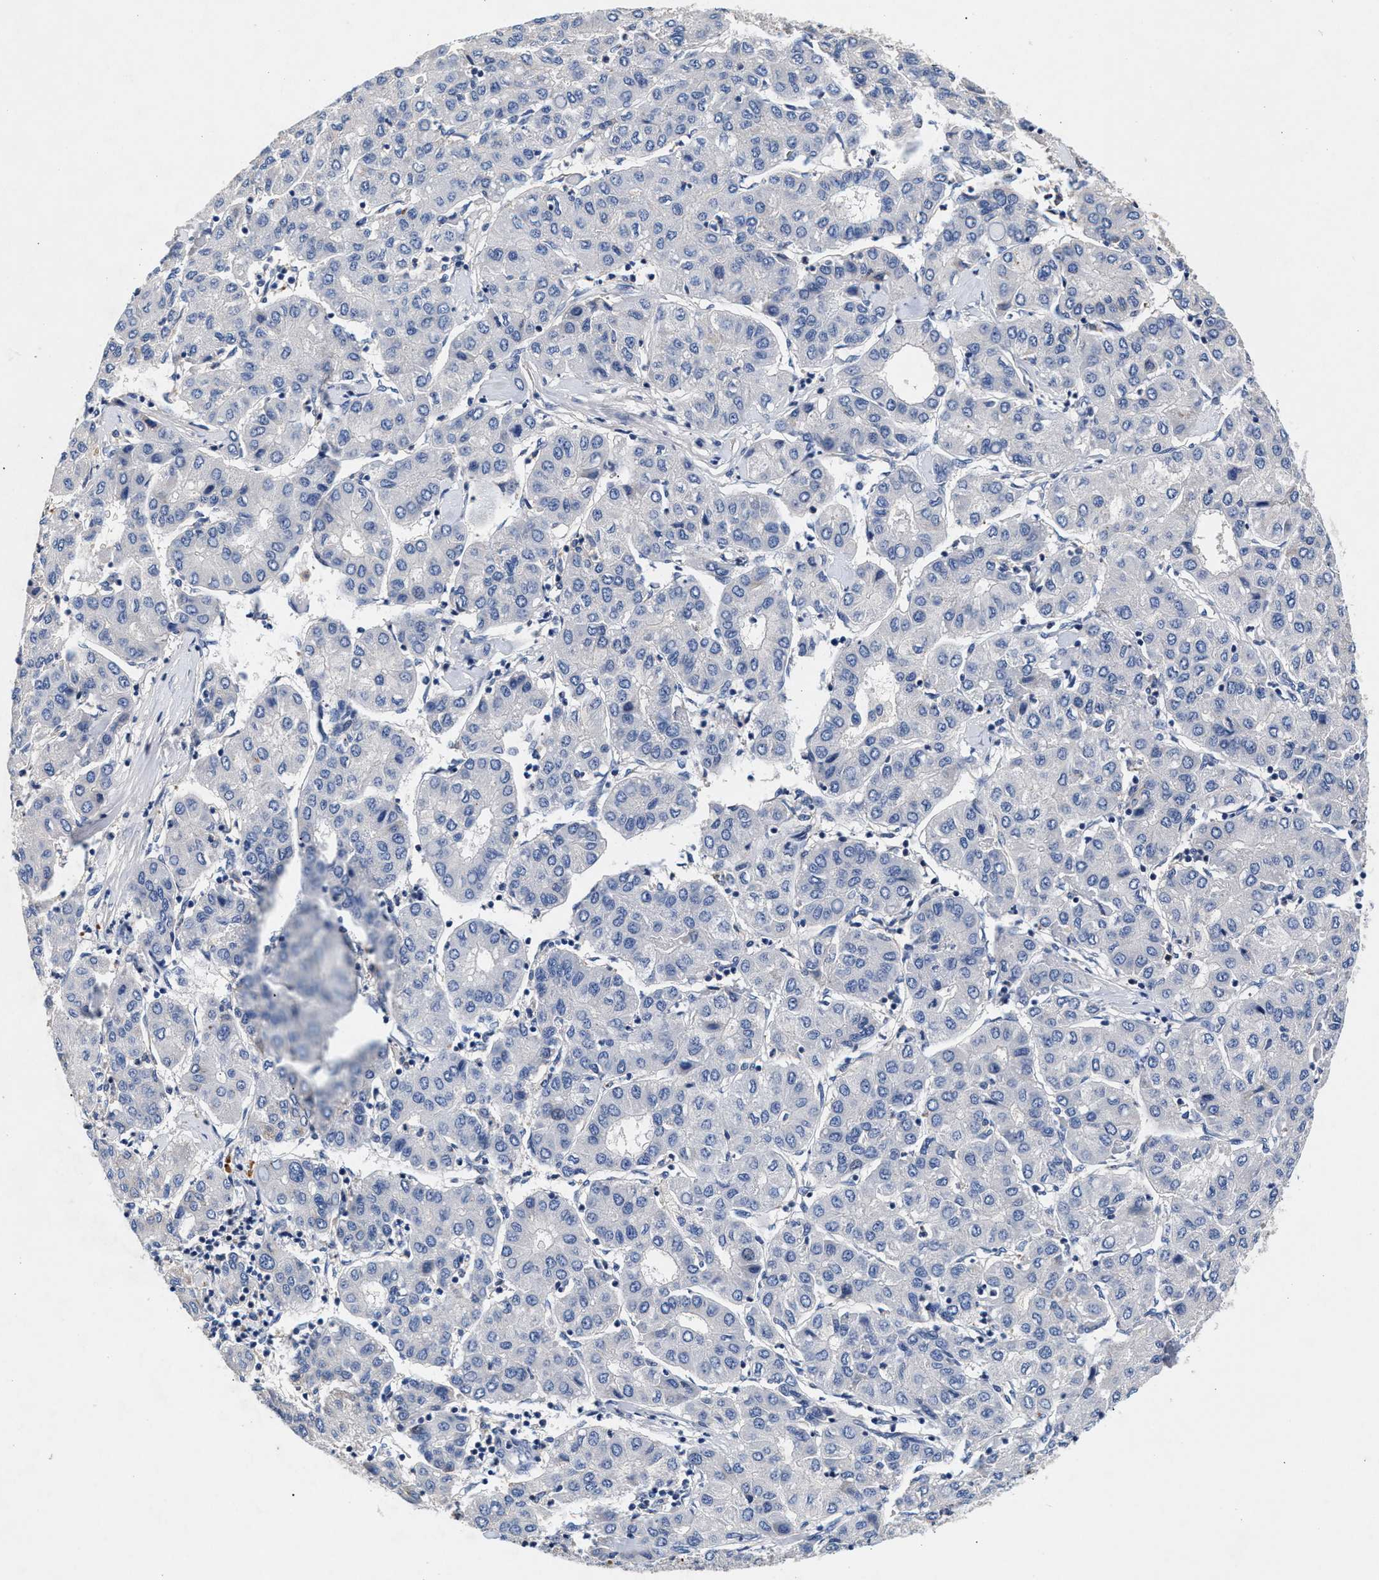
{"staining": {"intensity": "negative", "quantity": "none", "location": "none"}, "tissue": "liver cancer", "cell_type": "Tumor cells", "image_type": "cancer", "snomed": [{"axis": "morphology", "description": "Carcinoma, Hepatocellular, NOS"}, {"axis": "topography", "description": "Liver"}], "caption": "Liver hepatocellular carcinoma was stained to show a protein in brown. There is no significant staining in tumor cells.", "gene": "GNAI3", "patient": {"sex": "male", "age": 65}}